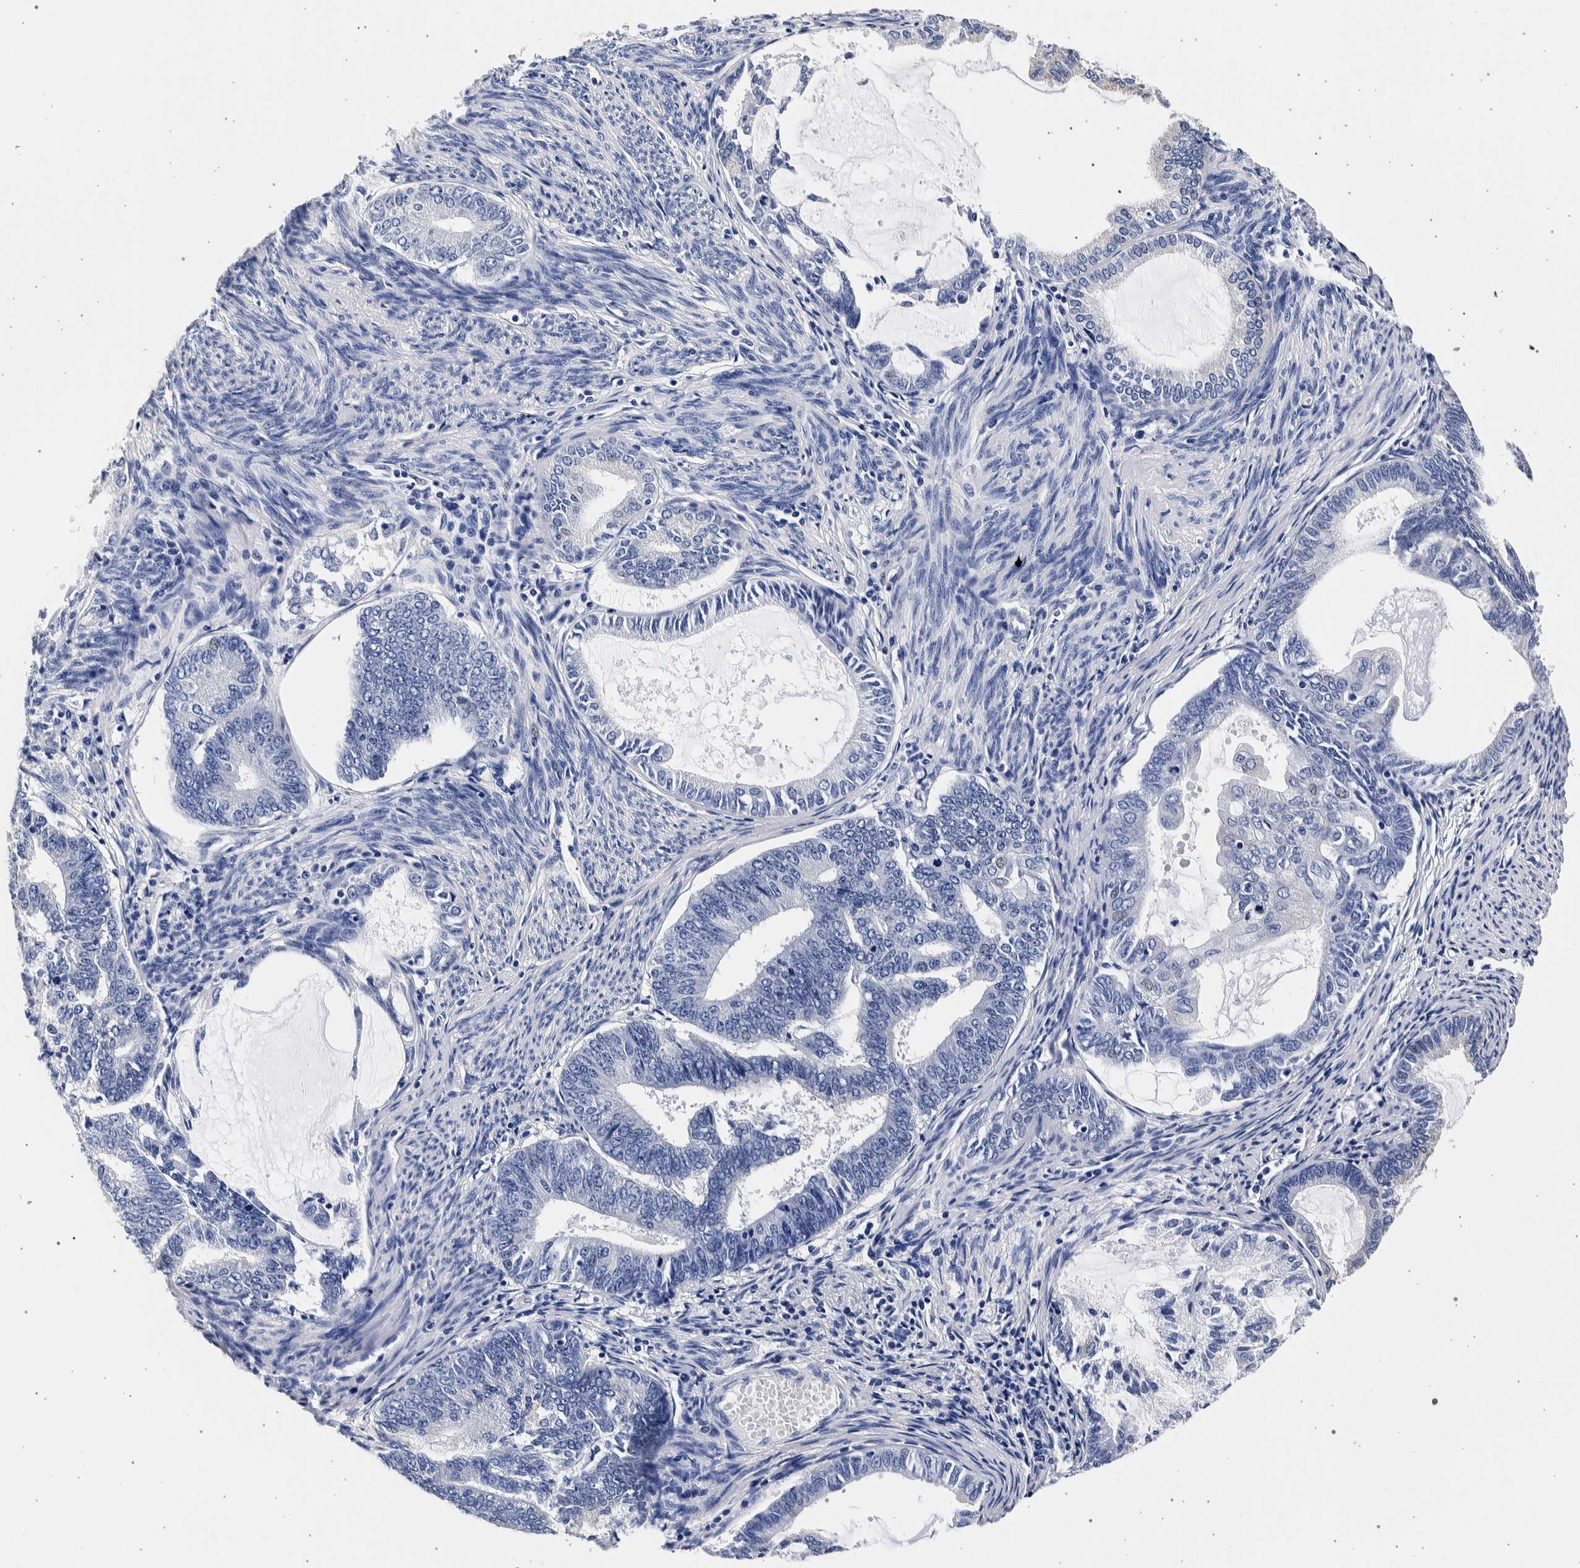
{"staining": {"intensity": "negative", "quantity": "none", "location": "none"}, "tissue": "endometrial cancer", "cell_type": "Tumor cells", "image_type": "cancer", "snomed": [{"axis": "morphology", "description": "Adenocarcinoma, NOS"}, {"axis": "topography", "description": "Endometrium"}], "caption": "Tumor cells show no significant protein positivity in endometrial adenocarcinoma. (DAB (3,3'-diaminobenzidine) immunohistochemistry with hematoxylin counter stain).", "gene": "NIBAN2", "patient": {"sex": "female", "age": 86}}